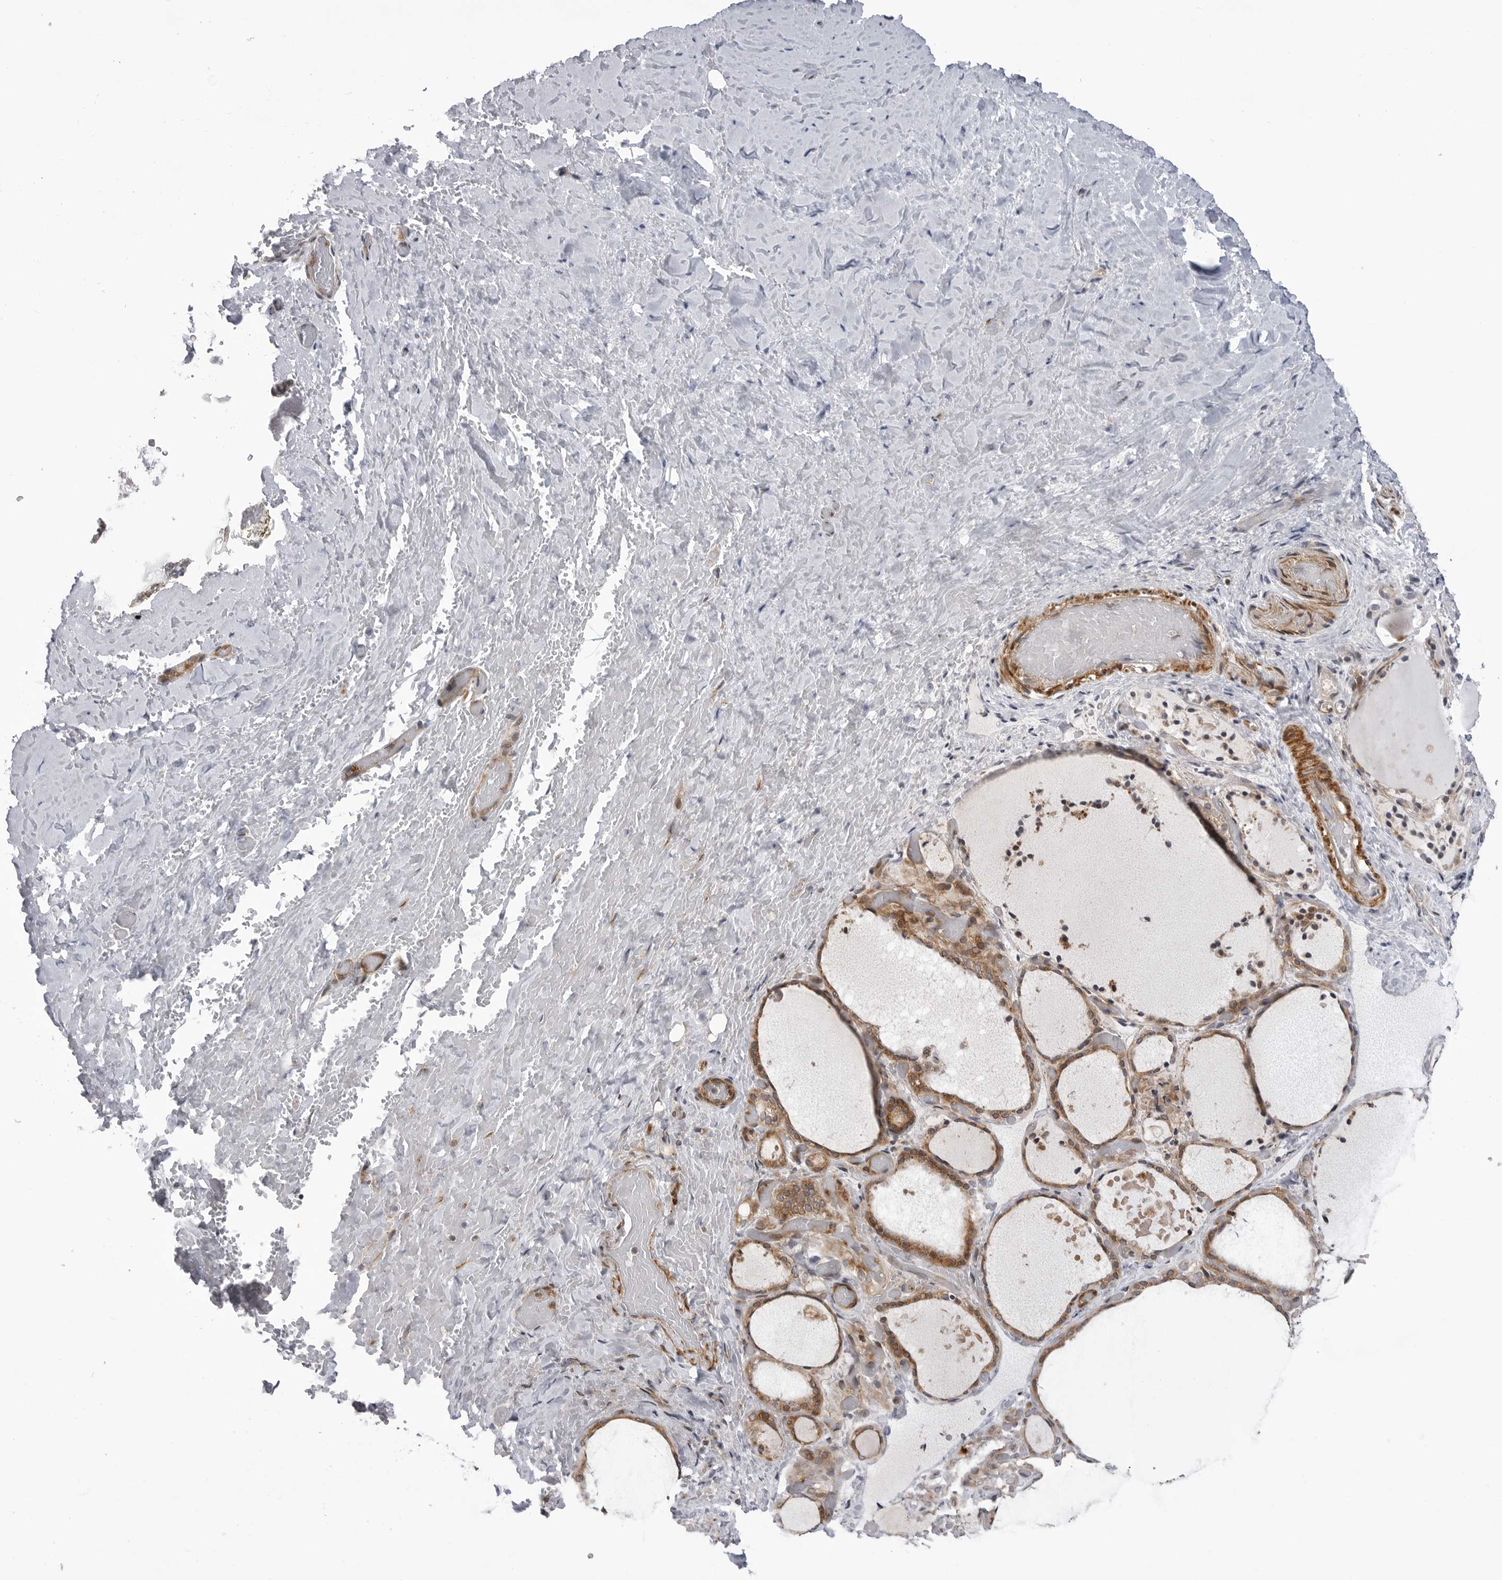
{"staining": {"intensity": "moderate", "quantity": ">75%", "location": "cytoplasmic/membranous"}, "tissue": "thyroid gland", "cell_type": "Glandular cells", "image_type": "normal", "snomed": [{"axis": "morphology", "description": "Normal tissue, NOS"}, {"axis": "topography", "description": "Thyroid gland"}], "caption": "Protein expression analysis of benign thyroid gland reveals moderate cytoplasmic/membranous staining in approximately >75% of glandular cells. (DAB (3,3'-diaminobenzidine) IHC, brown staining for protein, blue staining for nuclei).", "gene": "ADAMTS5", "patient": {"sex": "female", "age": 44}}